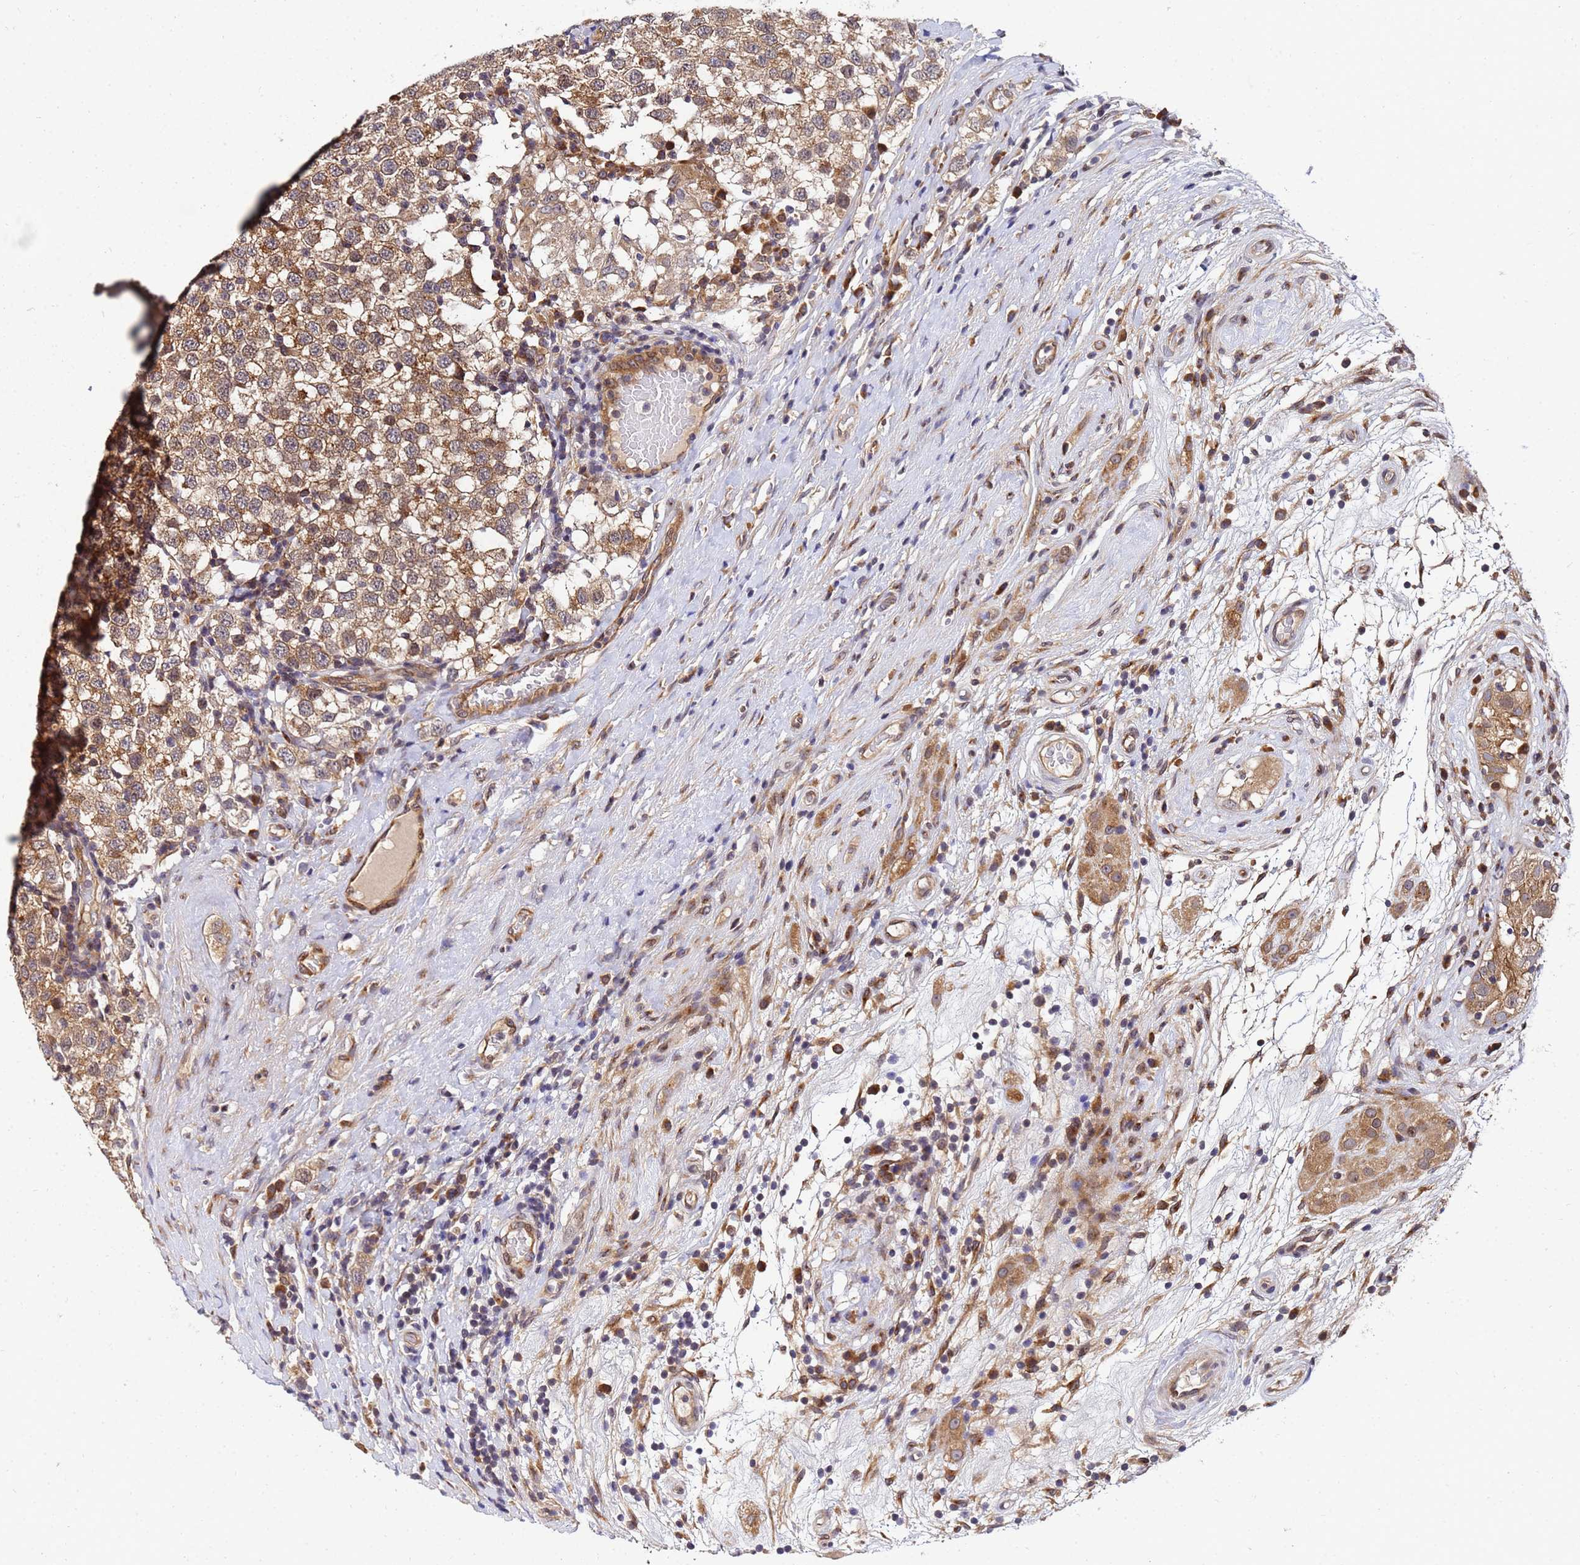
{"staining": {"intensity": "moderate", "quantity": ">75%", "location": "cytoplasmic/membranous"}, "tissue": "testis cancer", "cell_type": "Tumor cells", "image_type": "cancer", "snomed": [{"axis": "morphology", "description": "Seminoma, NOS"}, {"axis": "topography", "description": "Testis"}], "caption": "Testis seminoma stained with a protein marker shows moderate staining in tumor cells.", "gene": "UNC93B1", "patient": {"sex": "male", "age": 34}}